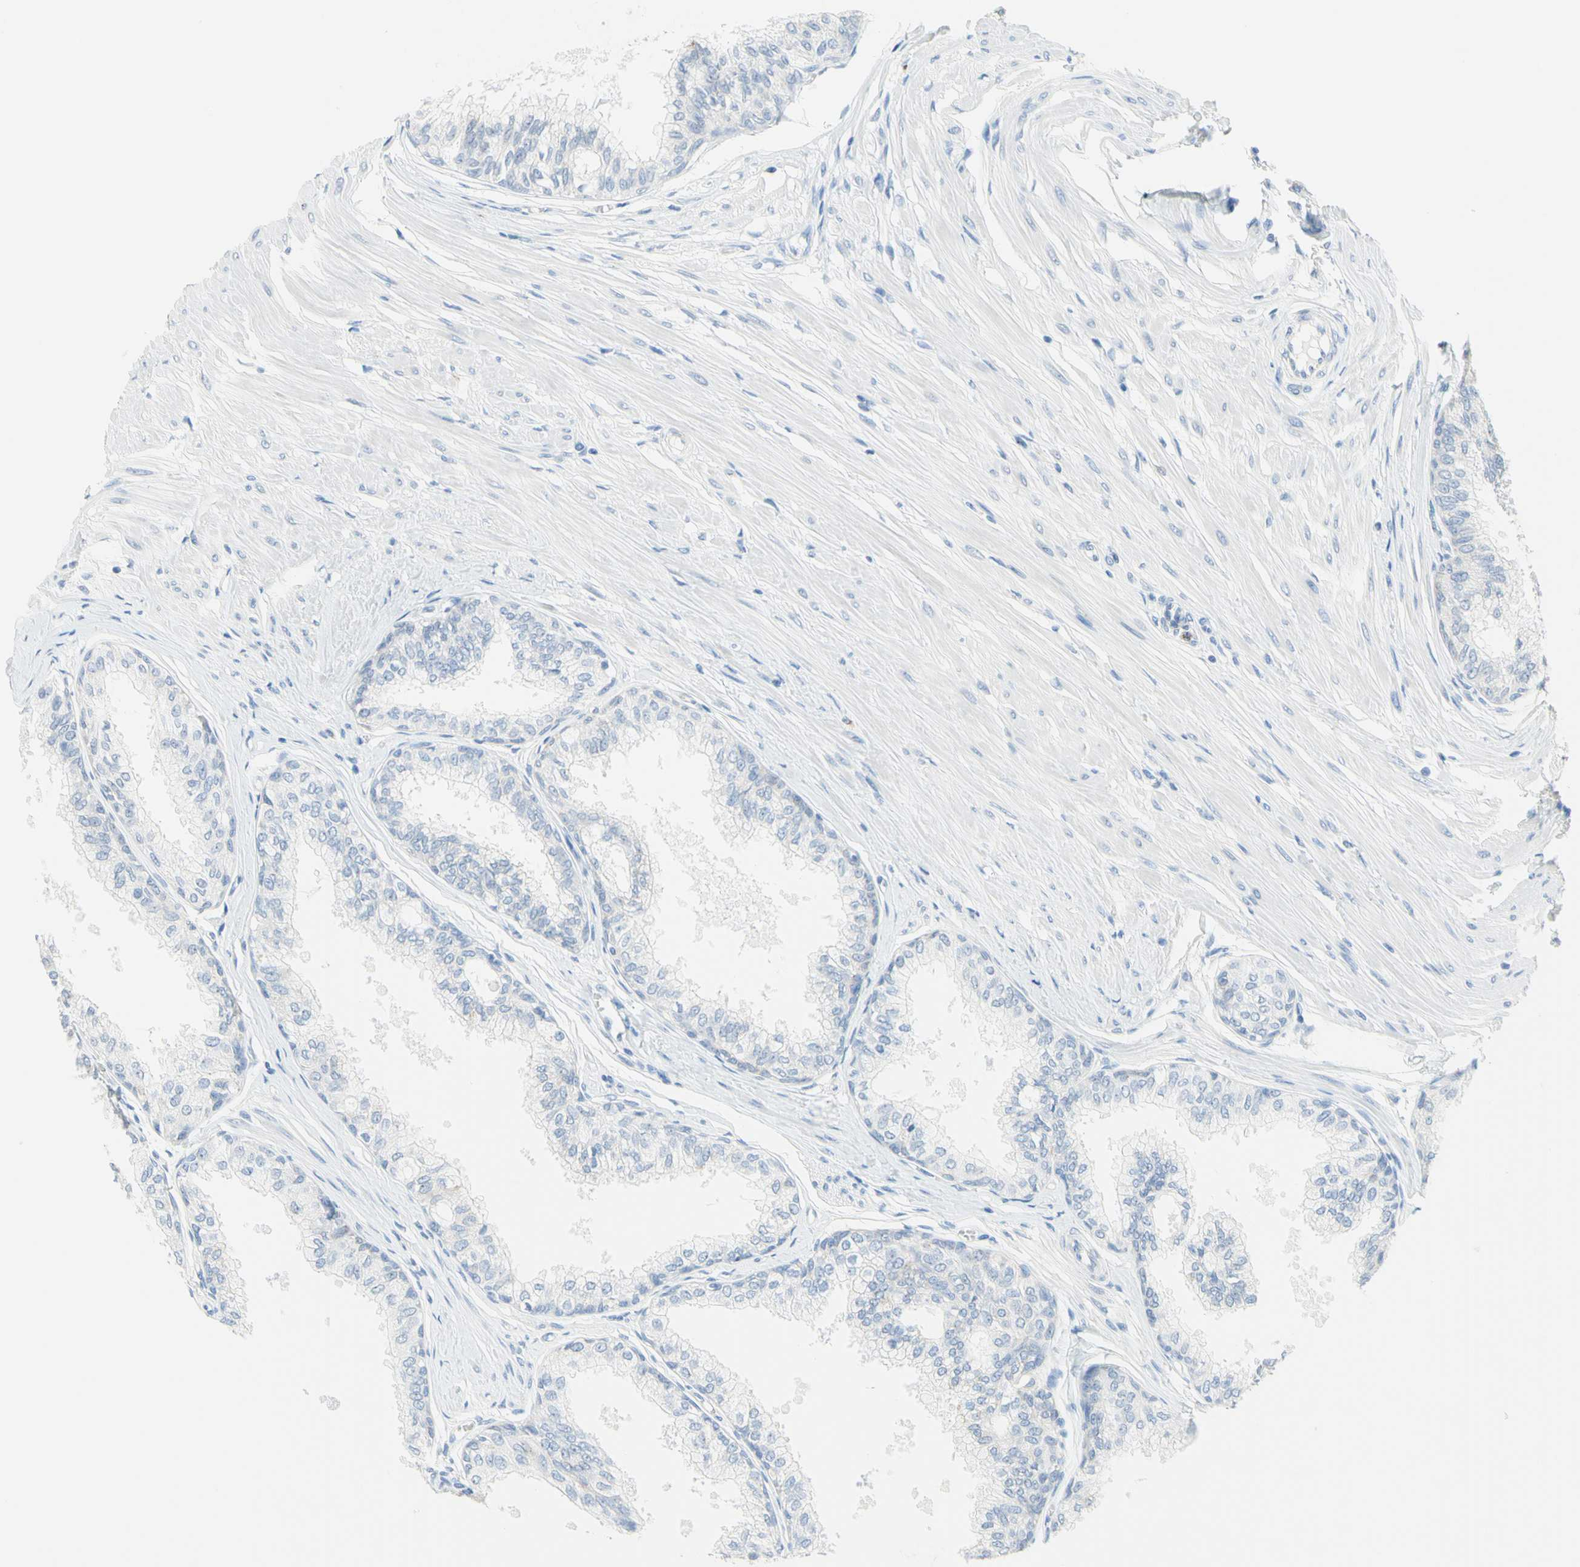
{"staining": {"intensity": "negative", "quantity": "none", "location": "none"}, "tissue": "prostate", "cell_type": "Glandular cells", "image_type": "normal", "snomed": [{"axis": "morphology", "description": "Normal tissue, NOS"}, {"axis": "topography", "description": "Prostate"}, {"axis": "topography", "description": "Seminal veicle"}], "caption": "This image is of normal prostate stained with IHC to label a protein in brown with the nuclei are counter-stained blue. There is no expression in glandular cells.", "gene": "CYSLTR1", "patient": {"sex": "male", "age": 60}}